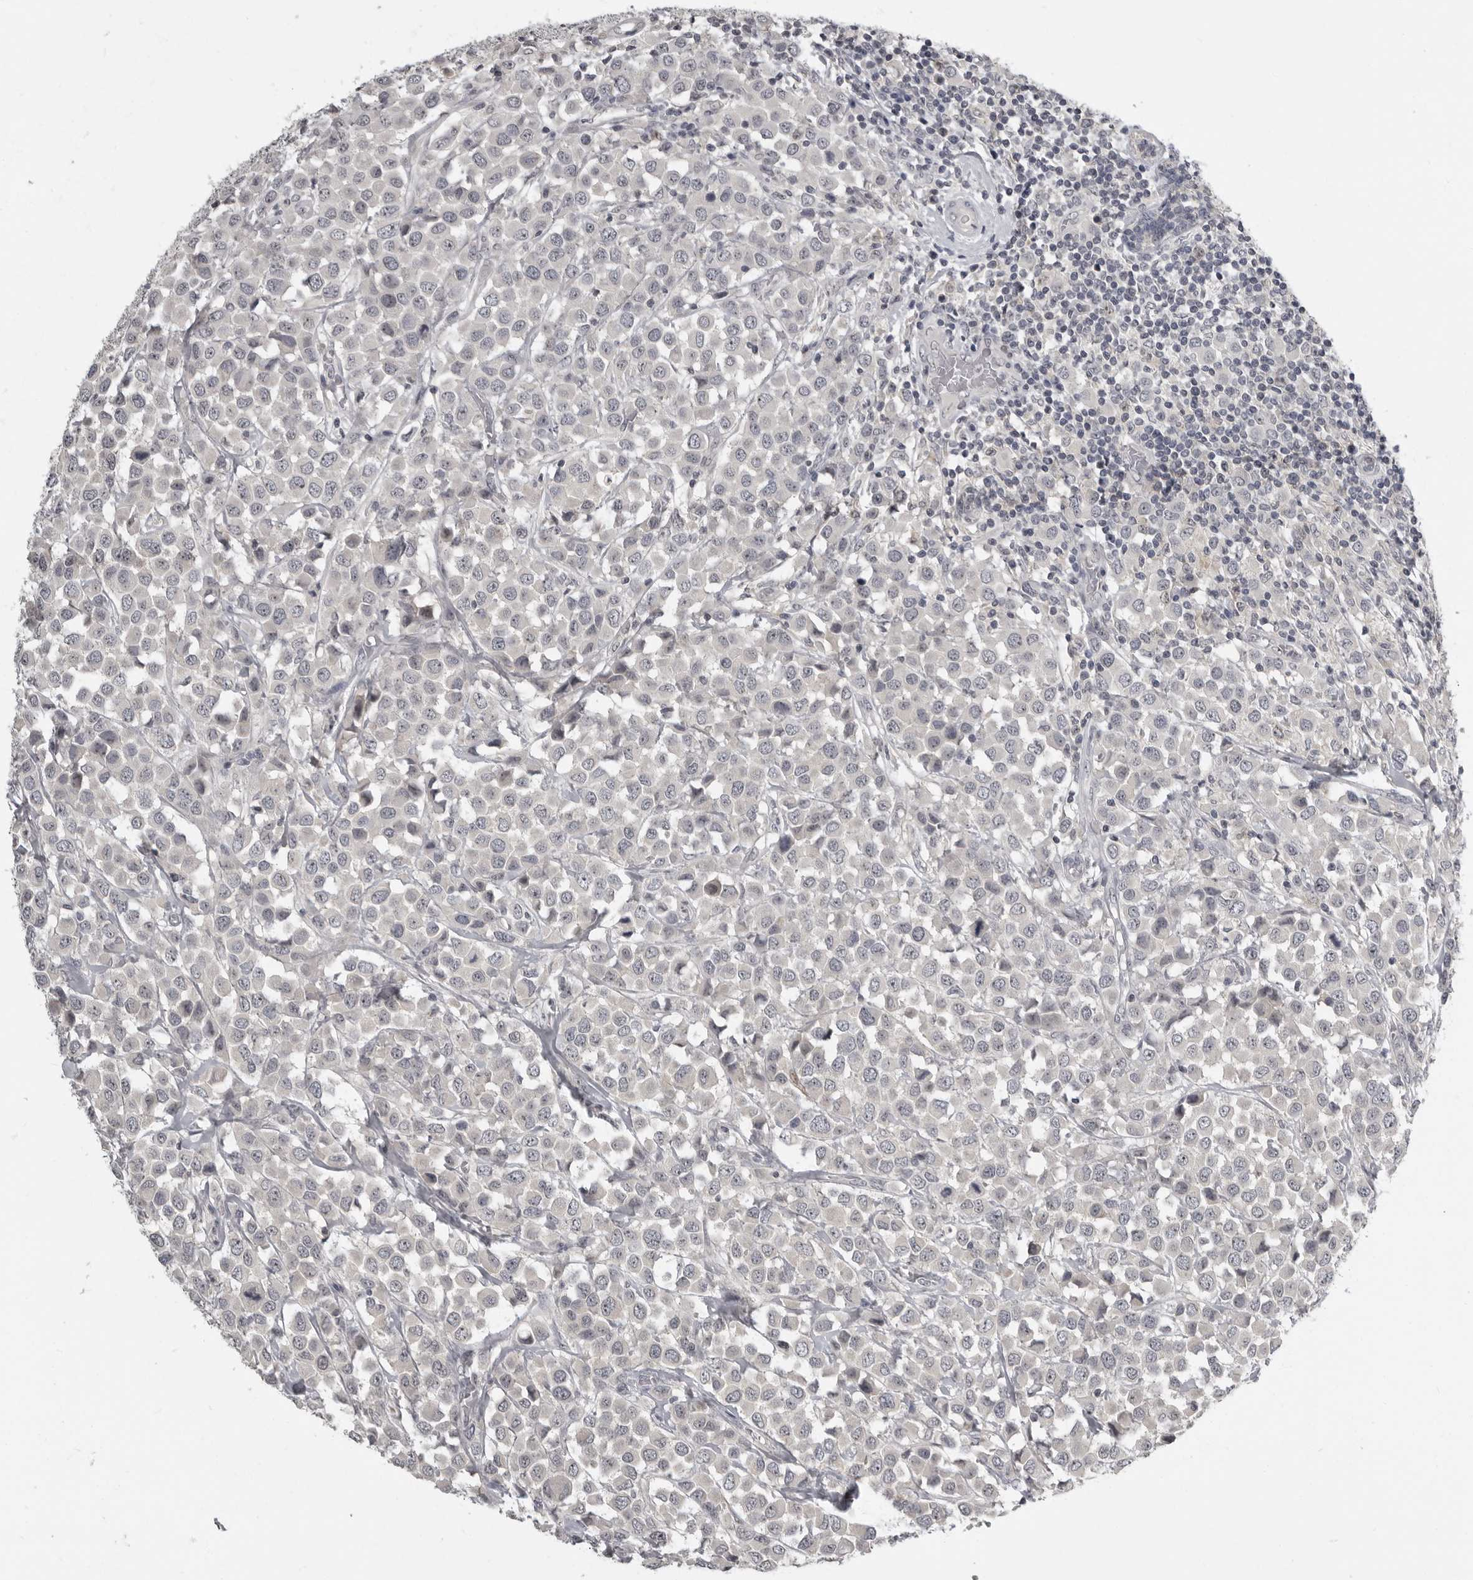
{"staining": {"intensity": "negative", "quantity": "none", "location": "none"}, "tissue": "breast cancer", "cell_type": "Tumor cells", "image_type": "cancer", "snomed": [{"axis": "morphology", "description": "Duct carcinoma"}, {"axis": "topography", "description": "Breast"}], "caption": "Immunohistochemical staining of breast invasive ductal carcinoma exhibits no significant staining in tumor cells.", "gene": "MRTO4", "patient": {"sex": "female", "age": 61}}